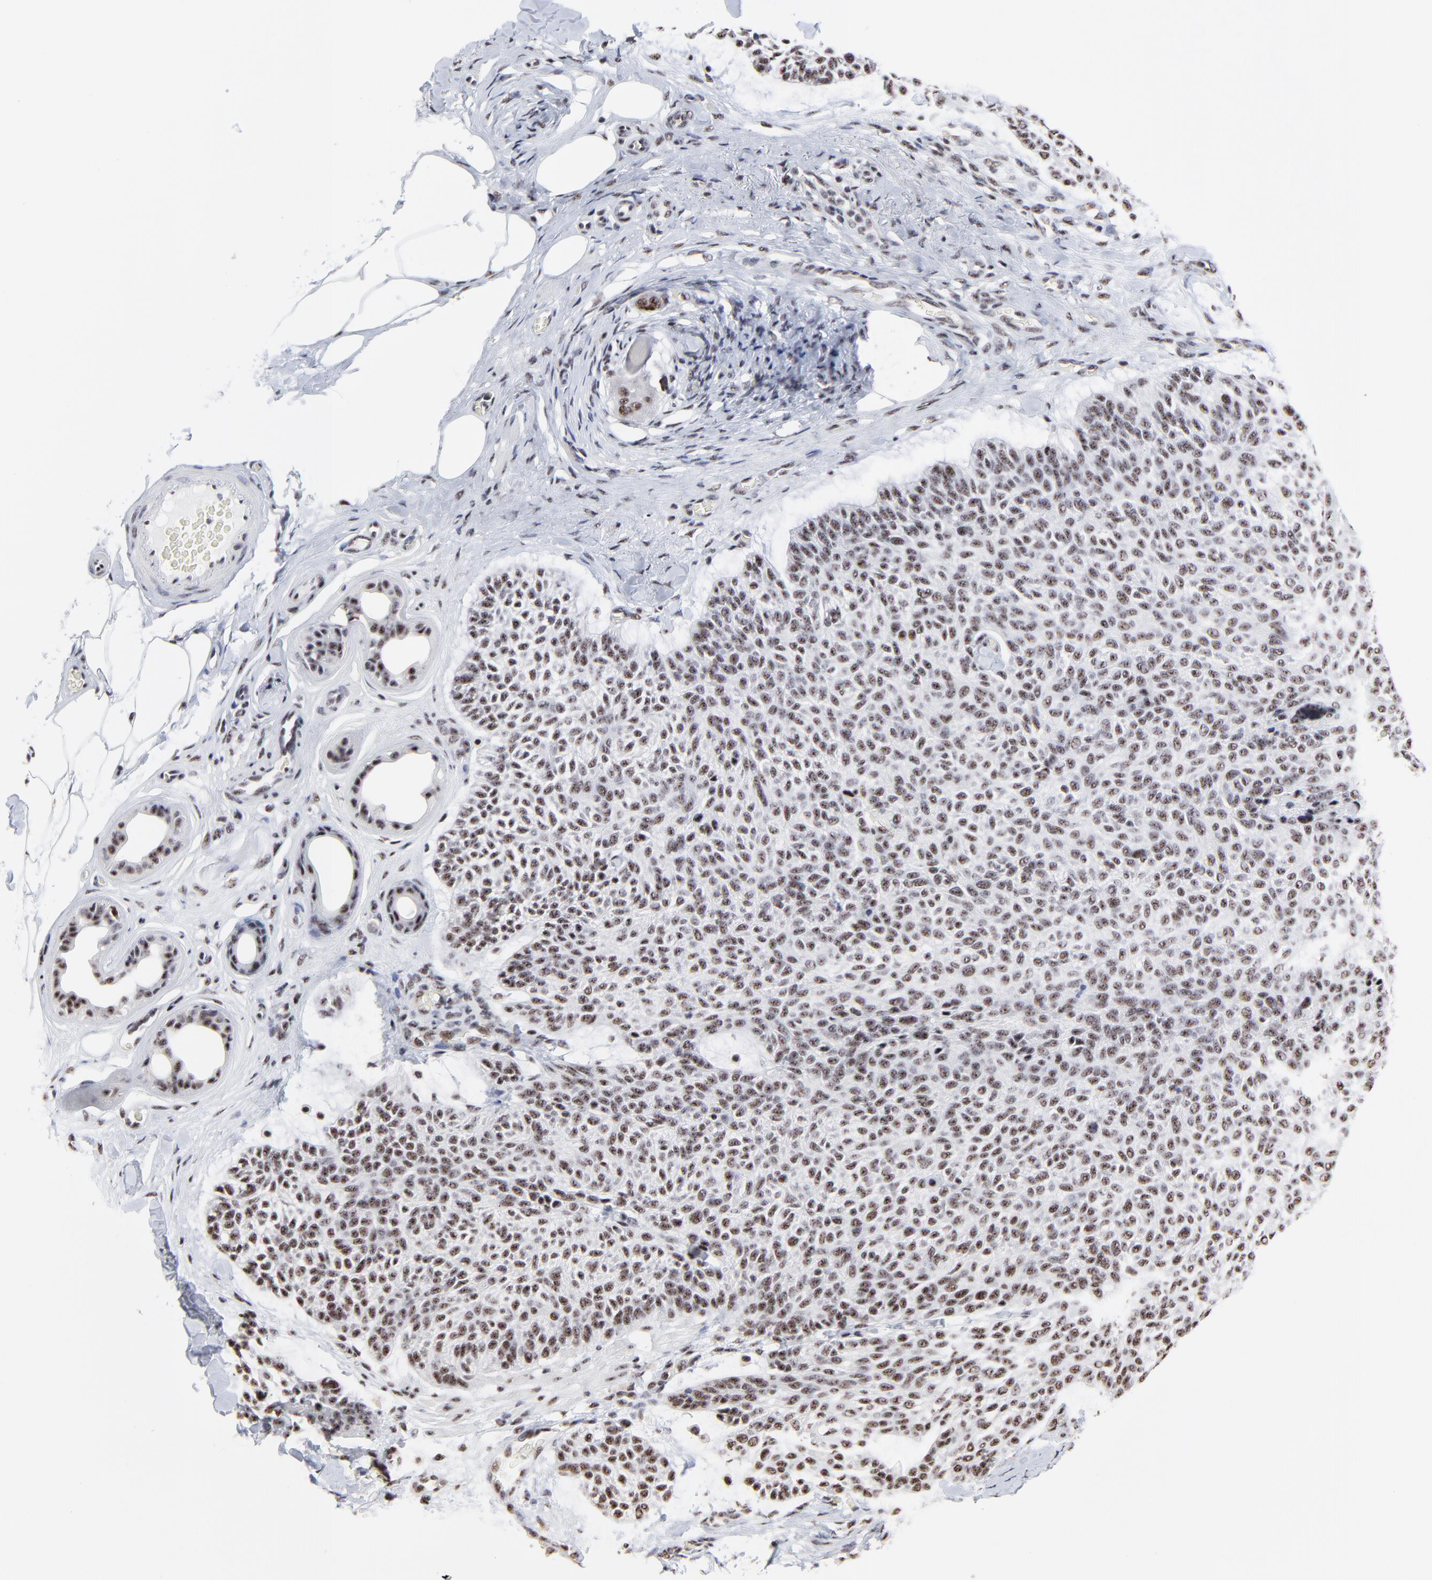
{"staining": {"intensity": "weak", "quantity": "25%-75%", "location": "nuclear"}, "tissue": "skin cancer", "cell_type": "Tumor cells", "image_type": "cancer", "snomed": [{"axis": "morphology", "description": "Normal tissue, NOS"}, {"axis": "morphology", "description": "Basal cell carcinoma"}, {"axis": "topography", "description": "Skin"}], "caption": "Tumor cells reveal low levels of weak nuclear staining in about 25%-75% of cells in skin cancer (basal cell carcinoma).", "gene": "MBD4", "patient": {"sex": "female", "age": 70}}